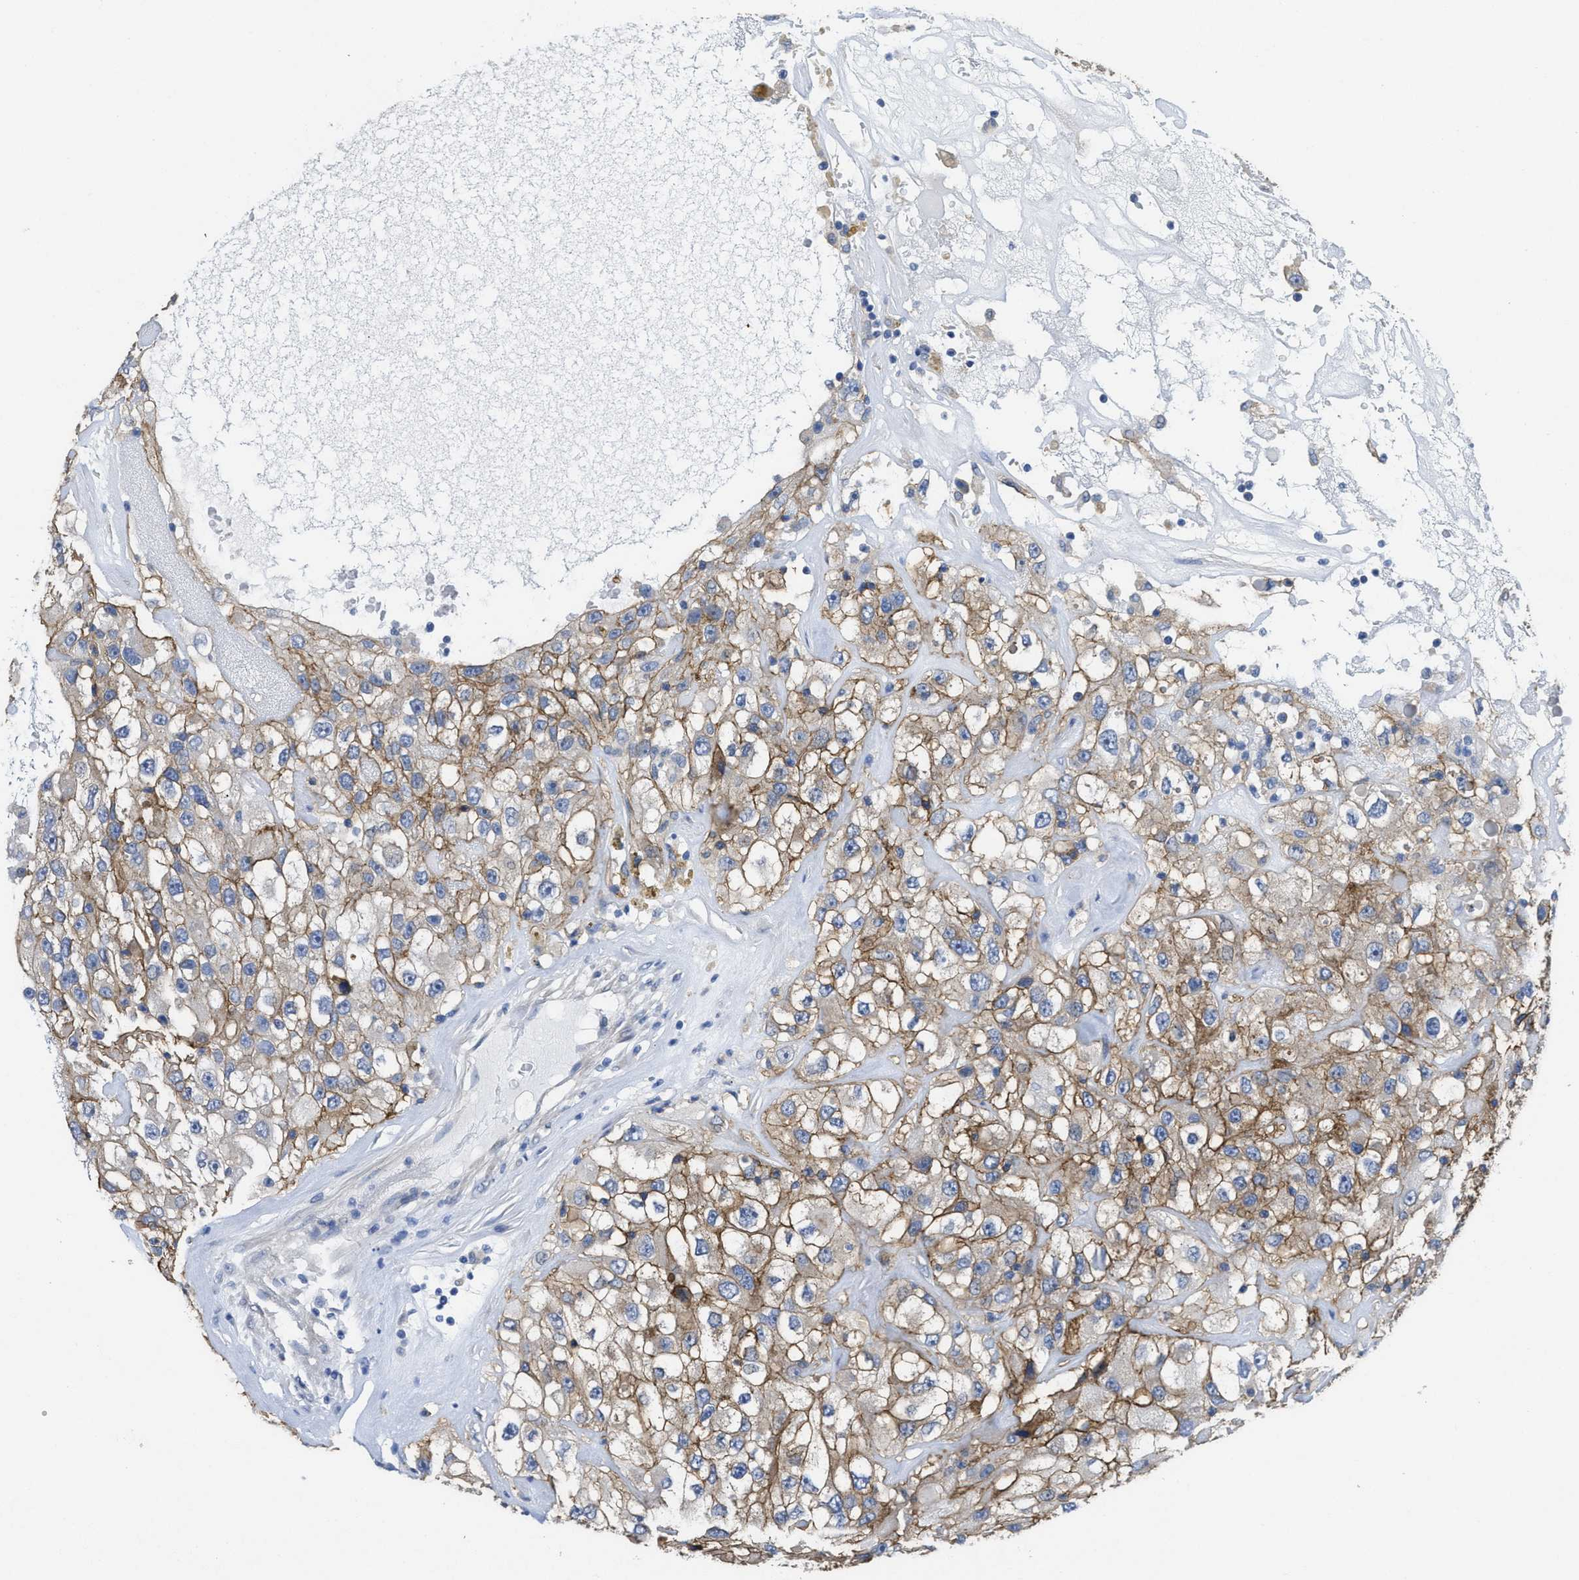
{"staining": {"intensity": "moderate", "quantity": ">75%", "location": "cytoplasmic/membranous"}, "tissue": "renal cancer", "cell_type": "Tumor cells", "image_type": "cancer", "snomed": [{"axis": "morphology", "description": "Adenocarcinoma, NOS"}, {"axis": "topography", "description": "Kidney"}], "caption": "Tumor cells exhibit medium levels of moderate cytoplasmic/membranous staining in about >75% of cells in renal adenocarcinoma.", "gene": "CA9", "patient": {"sex": "female", "age": 52}}